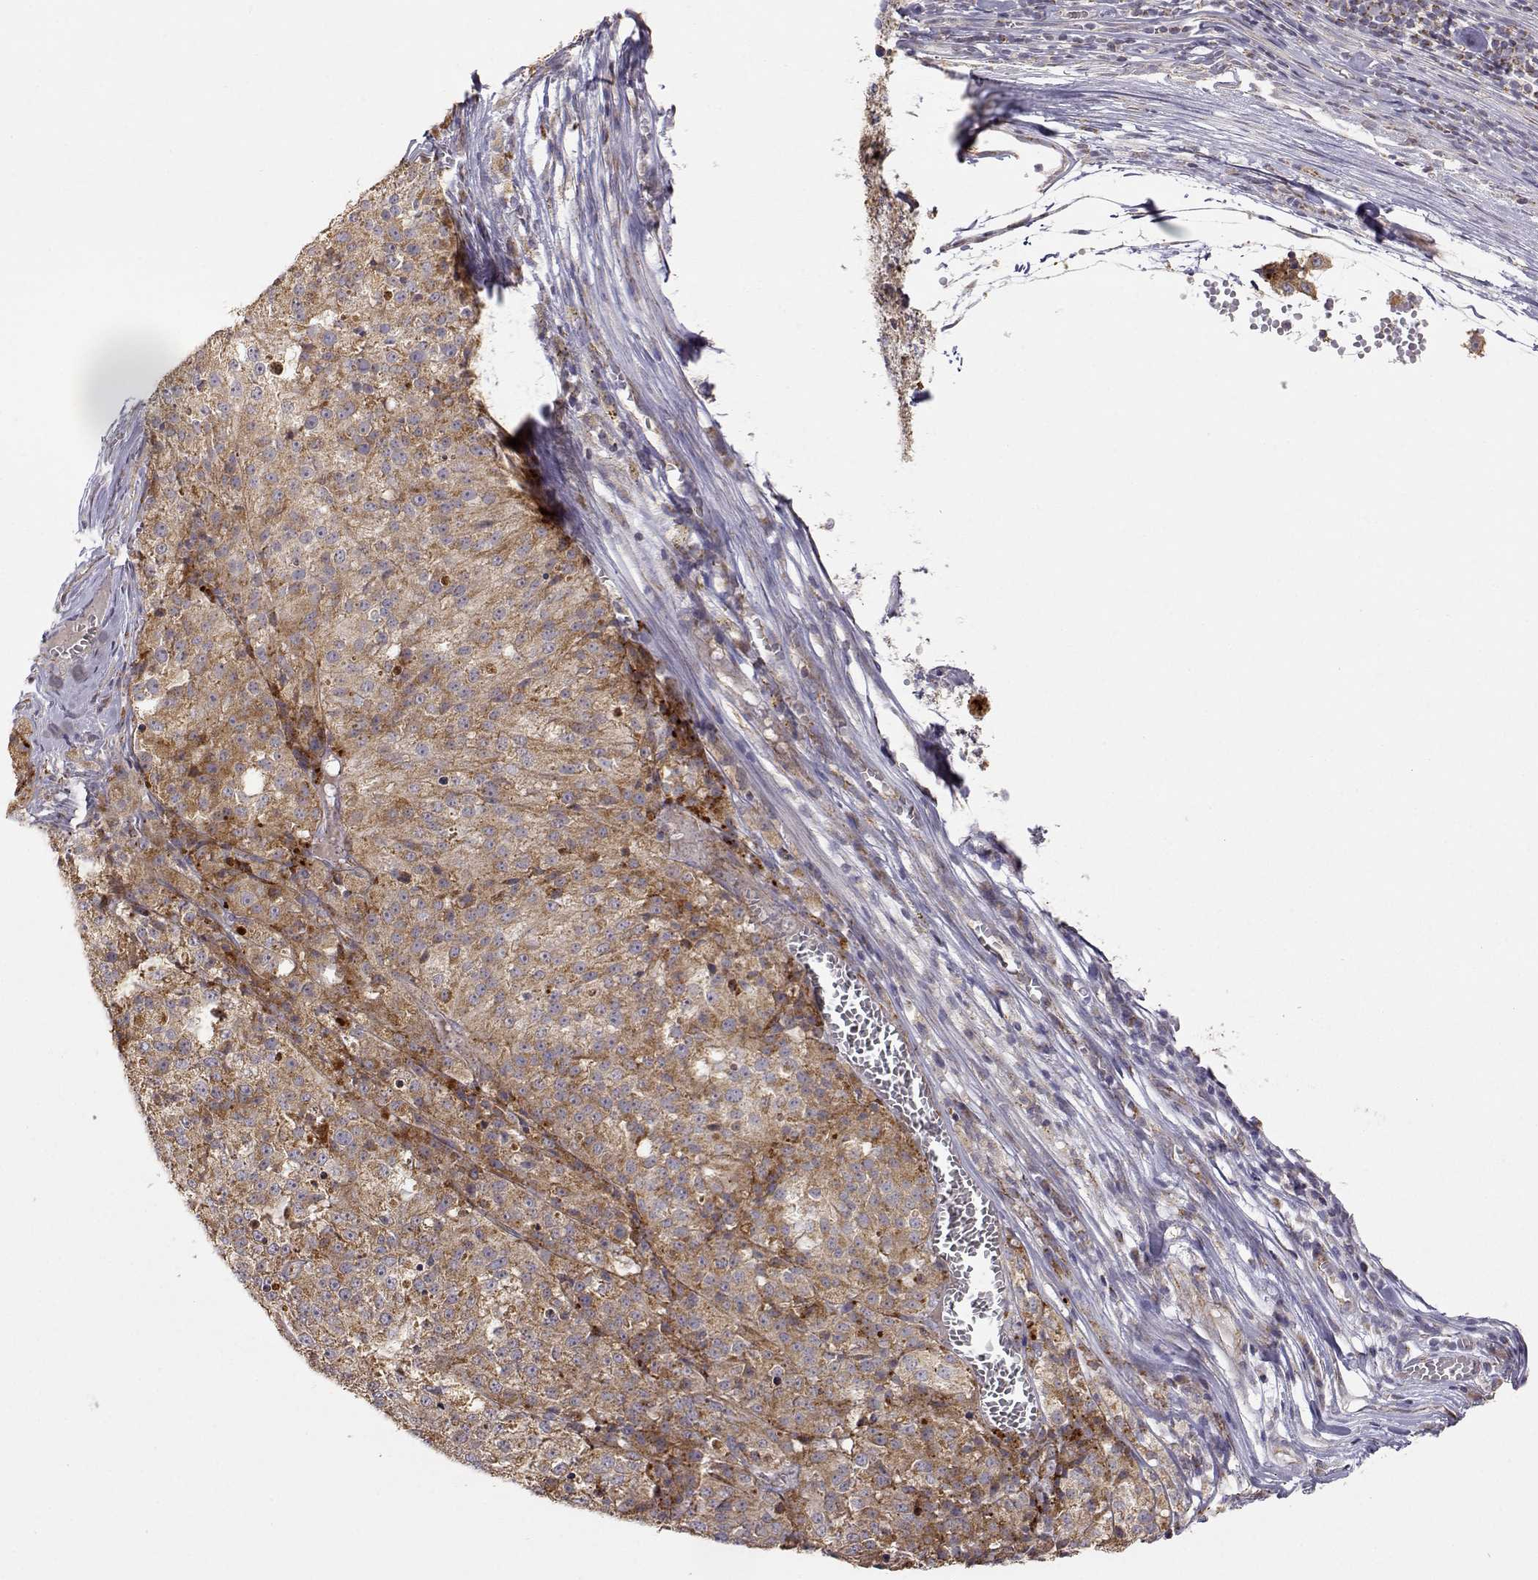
{"staining": {"intensity": "moderate", "quantity": ">75%", "location": "cytoplasmic/membranous"}, "tissue": "melanoma", "cell_type": "Tumor cells", "image_type": "cancer", "snomed": [{"axis": "morphology", "description": "Malignant melanoma, Metastatic site"}, {"axis": "topography", "description": "Lymph node"}], "caption": "The immunohistochemical stain shows moderate cytoplasmic/membranous expression in tumor cells of melanoma tissue.", "gene": "EXOG", "patient": {"sex": "female", "age": 64}}